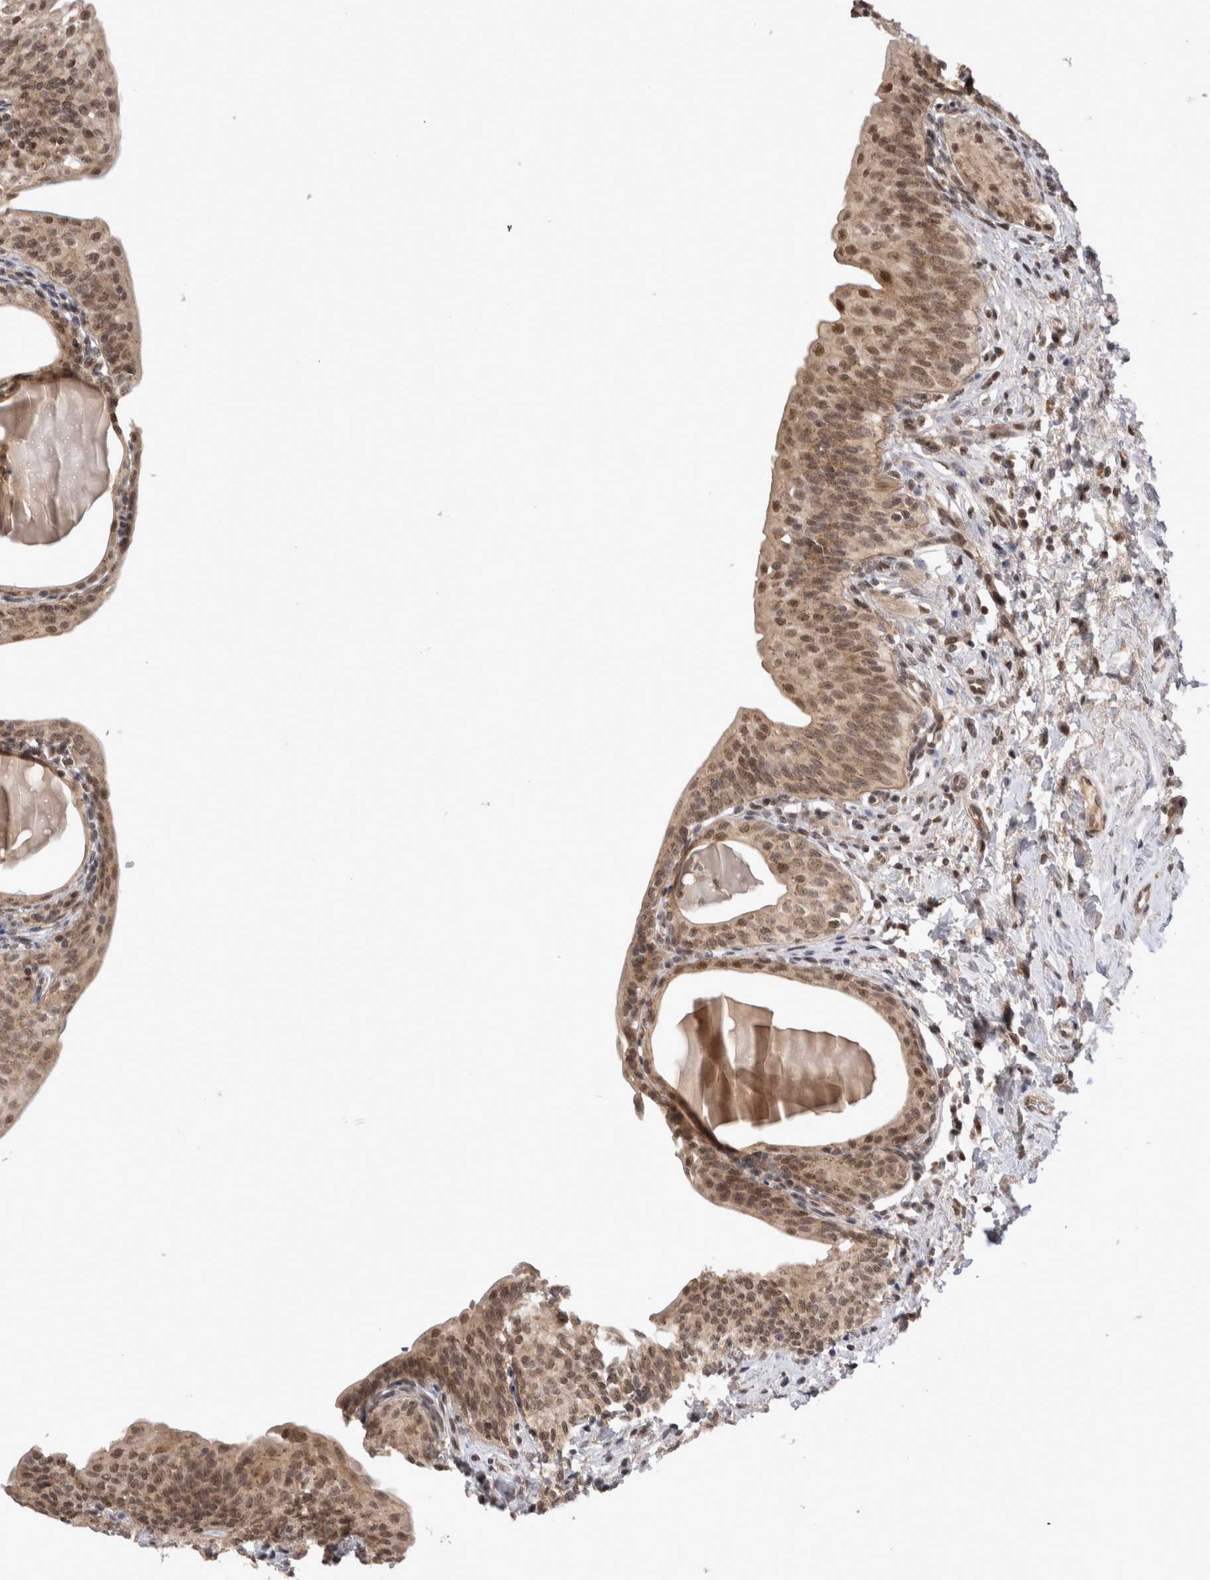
{"staining": {"intensity": "moderate", "quantity": ">75%", "location": "nuclear"}, "tissue": "urinary bladder", "cell_type": "Urothelial cells", "image_type": "normal", "snomed": [{"axis": "morphology", "description": "Normal tissue, NOS"}, {"axis": "topography", "description": "Urinary bladder"}], "caption": "High-power microscopy captured an immunohistochemistry (IHC) micrograph of unremarkable urinary bladder, revealing moderate nuclear expression in approximately >75% of urothelial cells.", "gene": "TMEM65", "patient": {"sex": "male", "age": 83}}